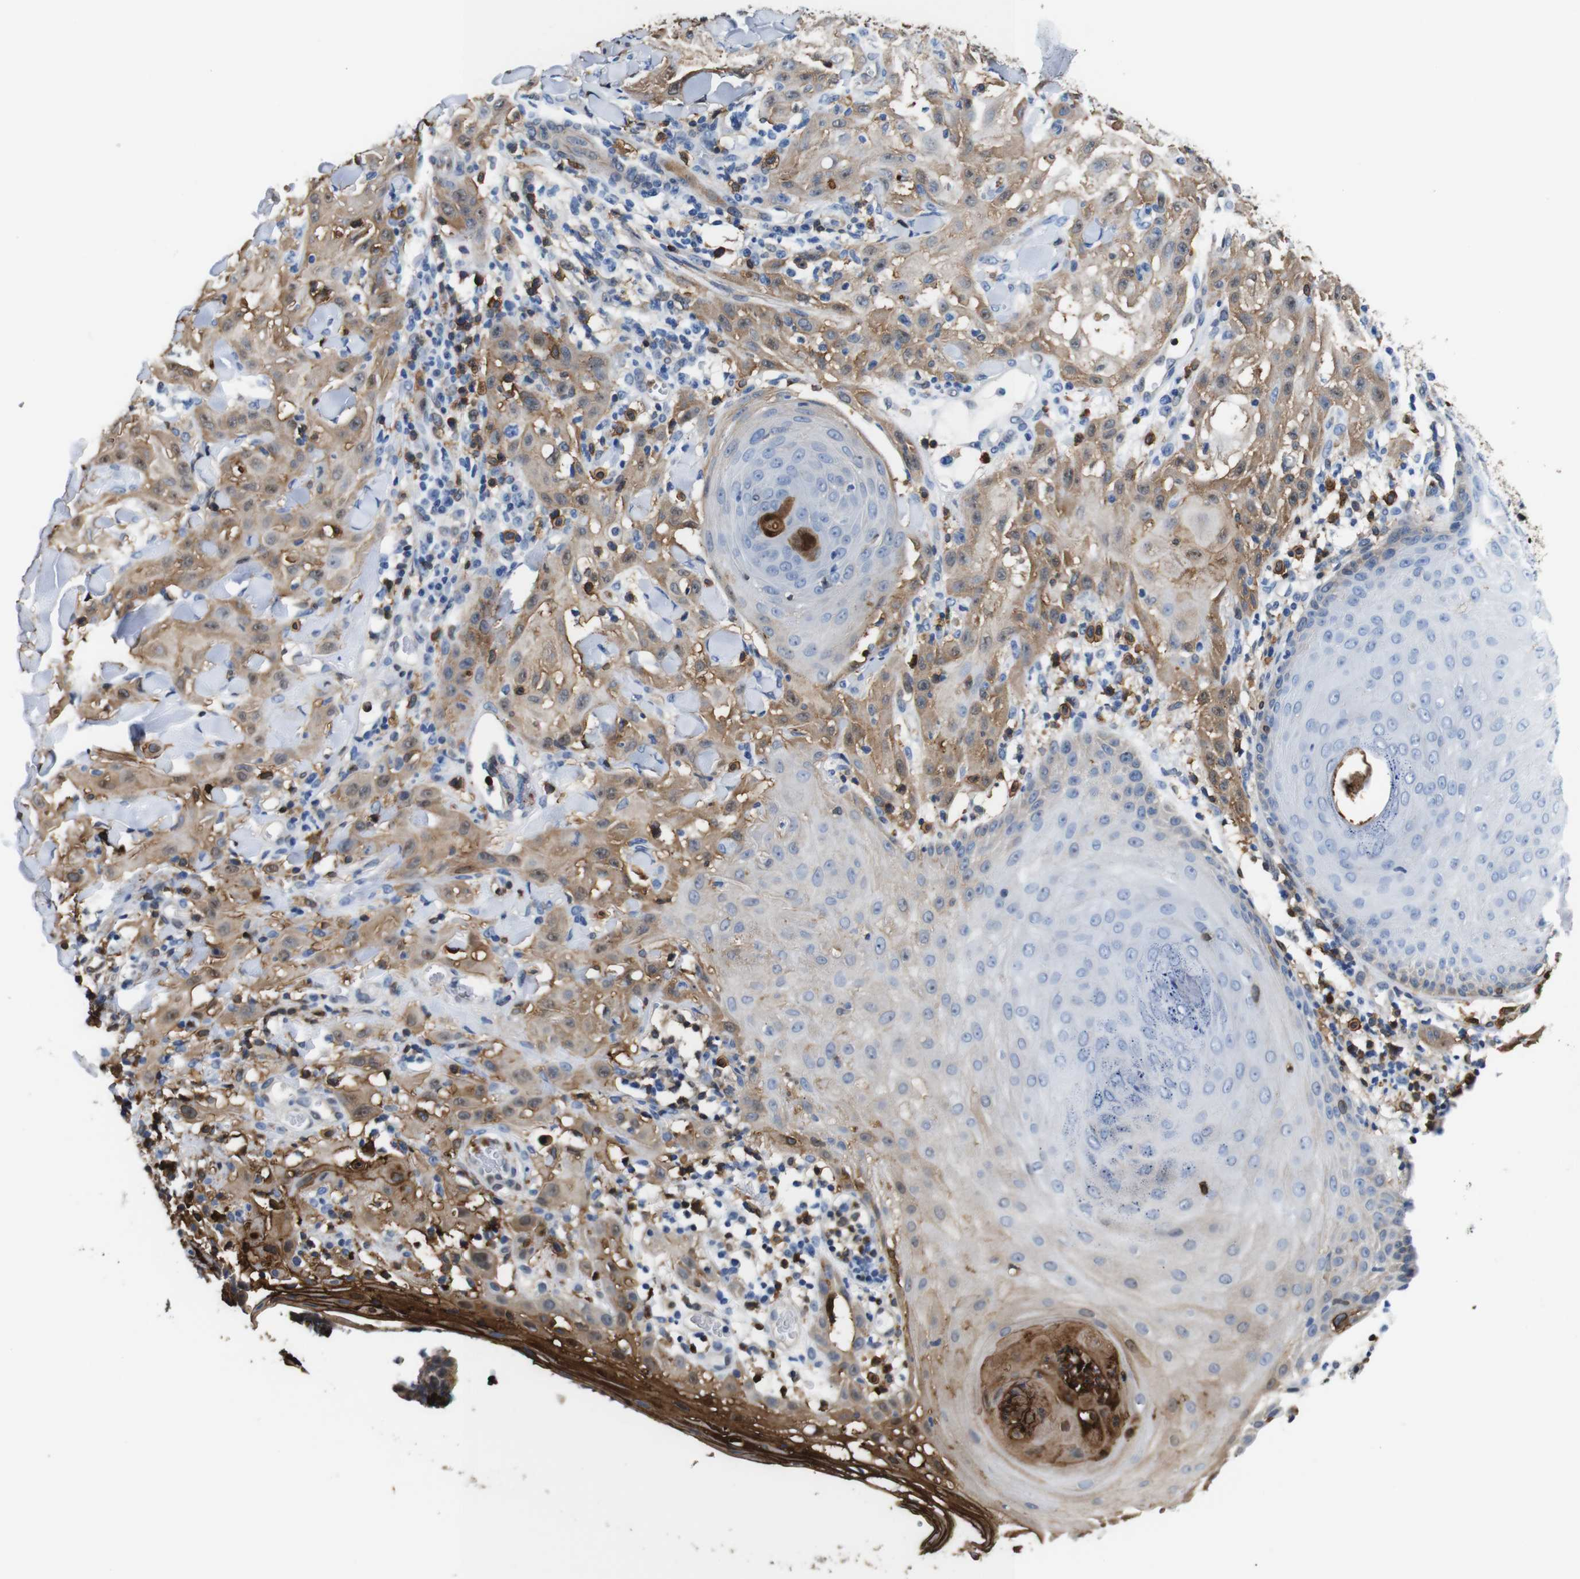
{"staining": {"intensity": "moderate", "quantity": ">75%", "location": "cytoplasmic/membranous"}, "tissue": "skin cancer", "cell_type": "Tumor cells", "image_type": "cancer", "snomed": [{"axis": "morphology", "description": "Squamous cell carcinoma, NOS"}, {"axis": "topography", "description": "Skin"}], "caption": "Immunohistochemistry image of human skin cancer stained for a protein (brown), which shows medium levels of moderate cytoplasmic/membranous staining in about >75% of tumor cells.", "gene": "ANXA1", "patient": {"sex": "male", "age": 24}}